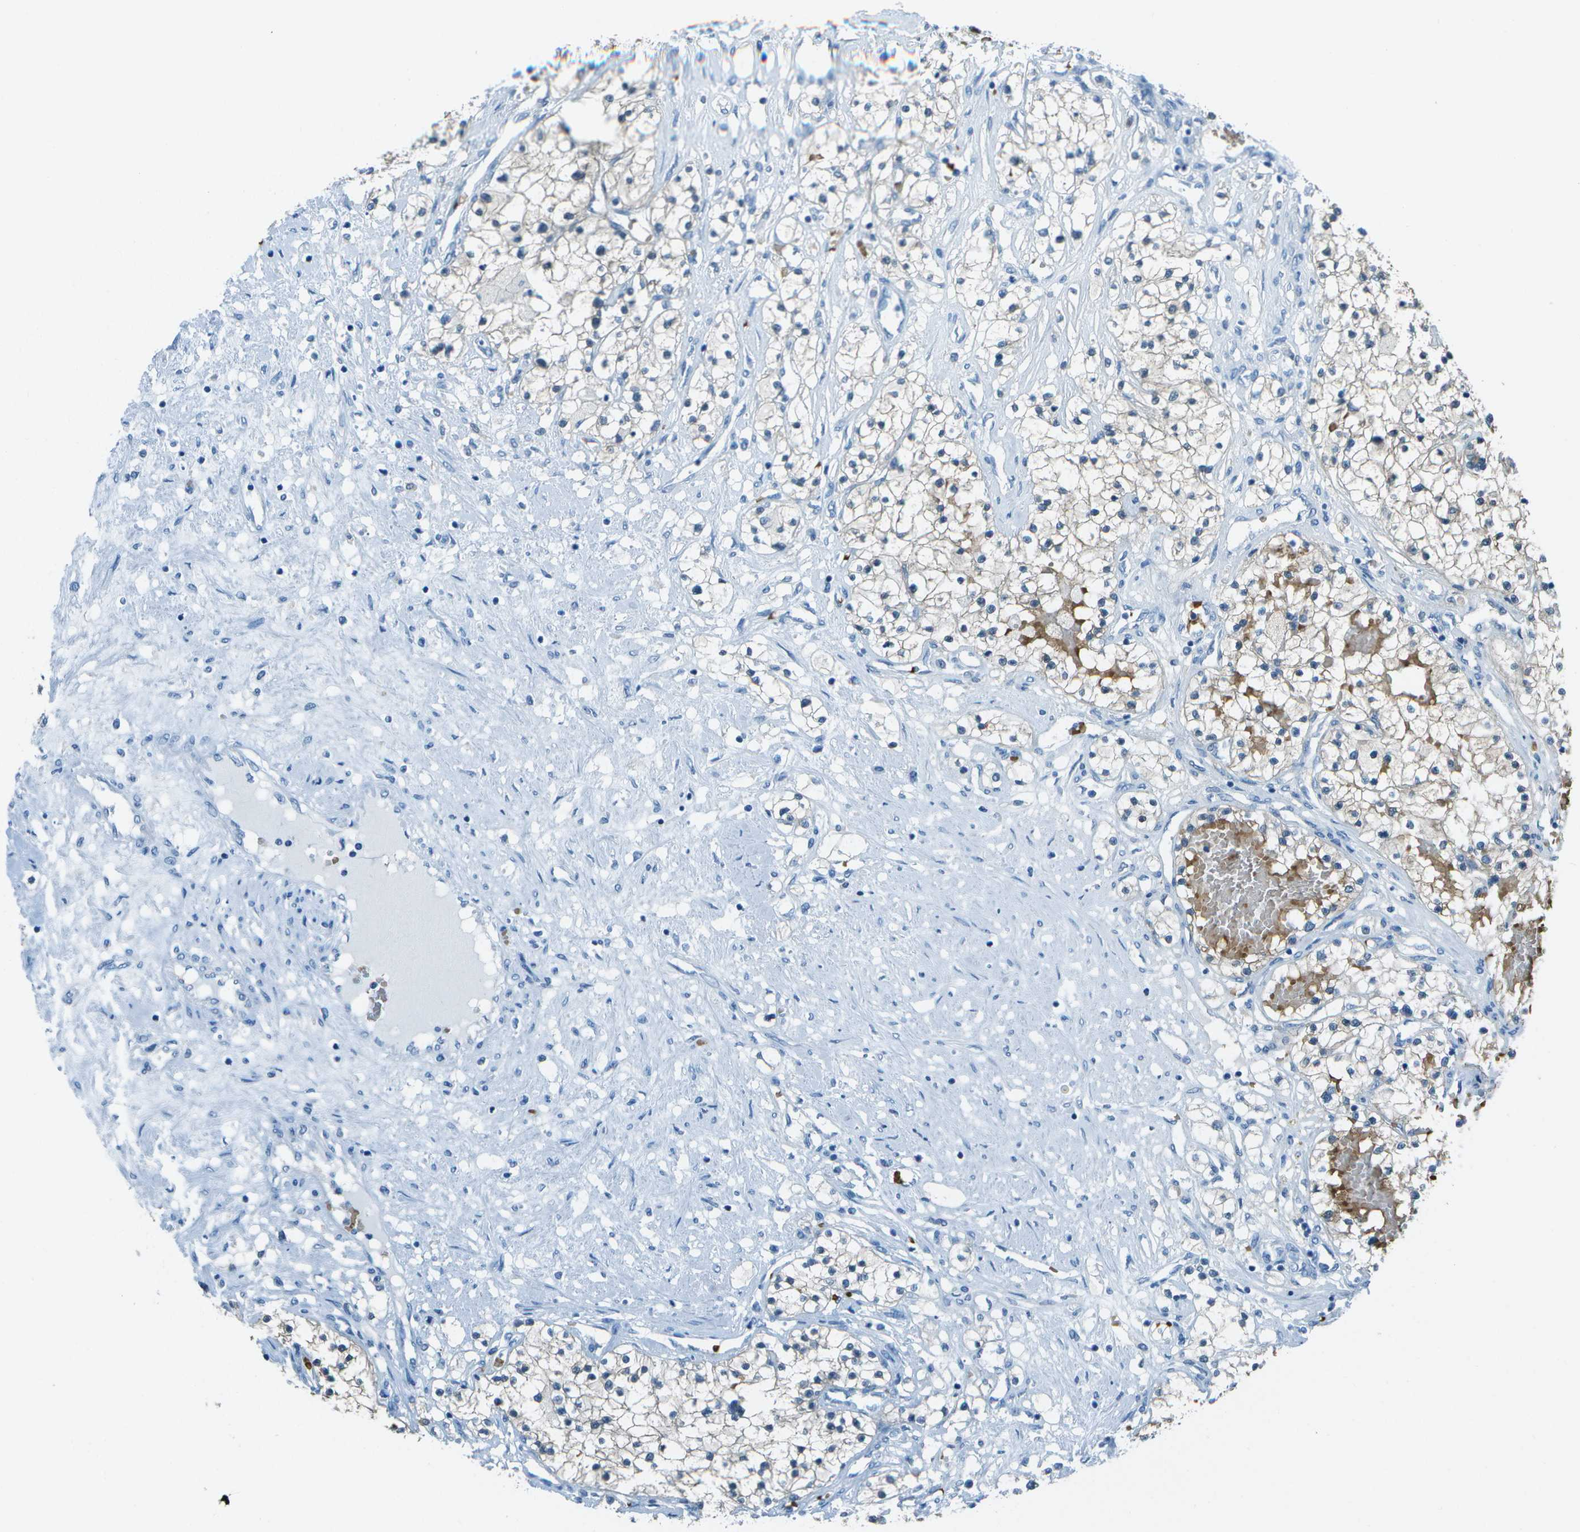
{"staining": {"intensity": "weak", "quantity": "25%-75%", "location": "cytoplasmic/membranous"}, "tissue": "renal cancer", "cell_type": "Tumor cells", "image_type": "cancer", "snomed": [{"axis": "morphology", "description": "Adenocarcinoma, NOS"}, {"axis": "topography", "description": "Kidney"}], "caption": "This photomicrograph shows immunohistochemistry staining of human renal adenocarcinoma, with low weak cytoplasmic/membranous positivity in about 25%-75% of tumor cells.", "gene": "ASL", "patient": {"sex": "male", "age": 68}}